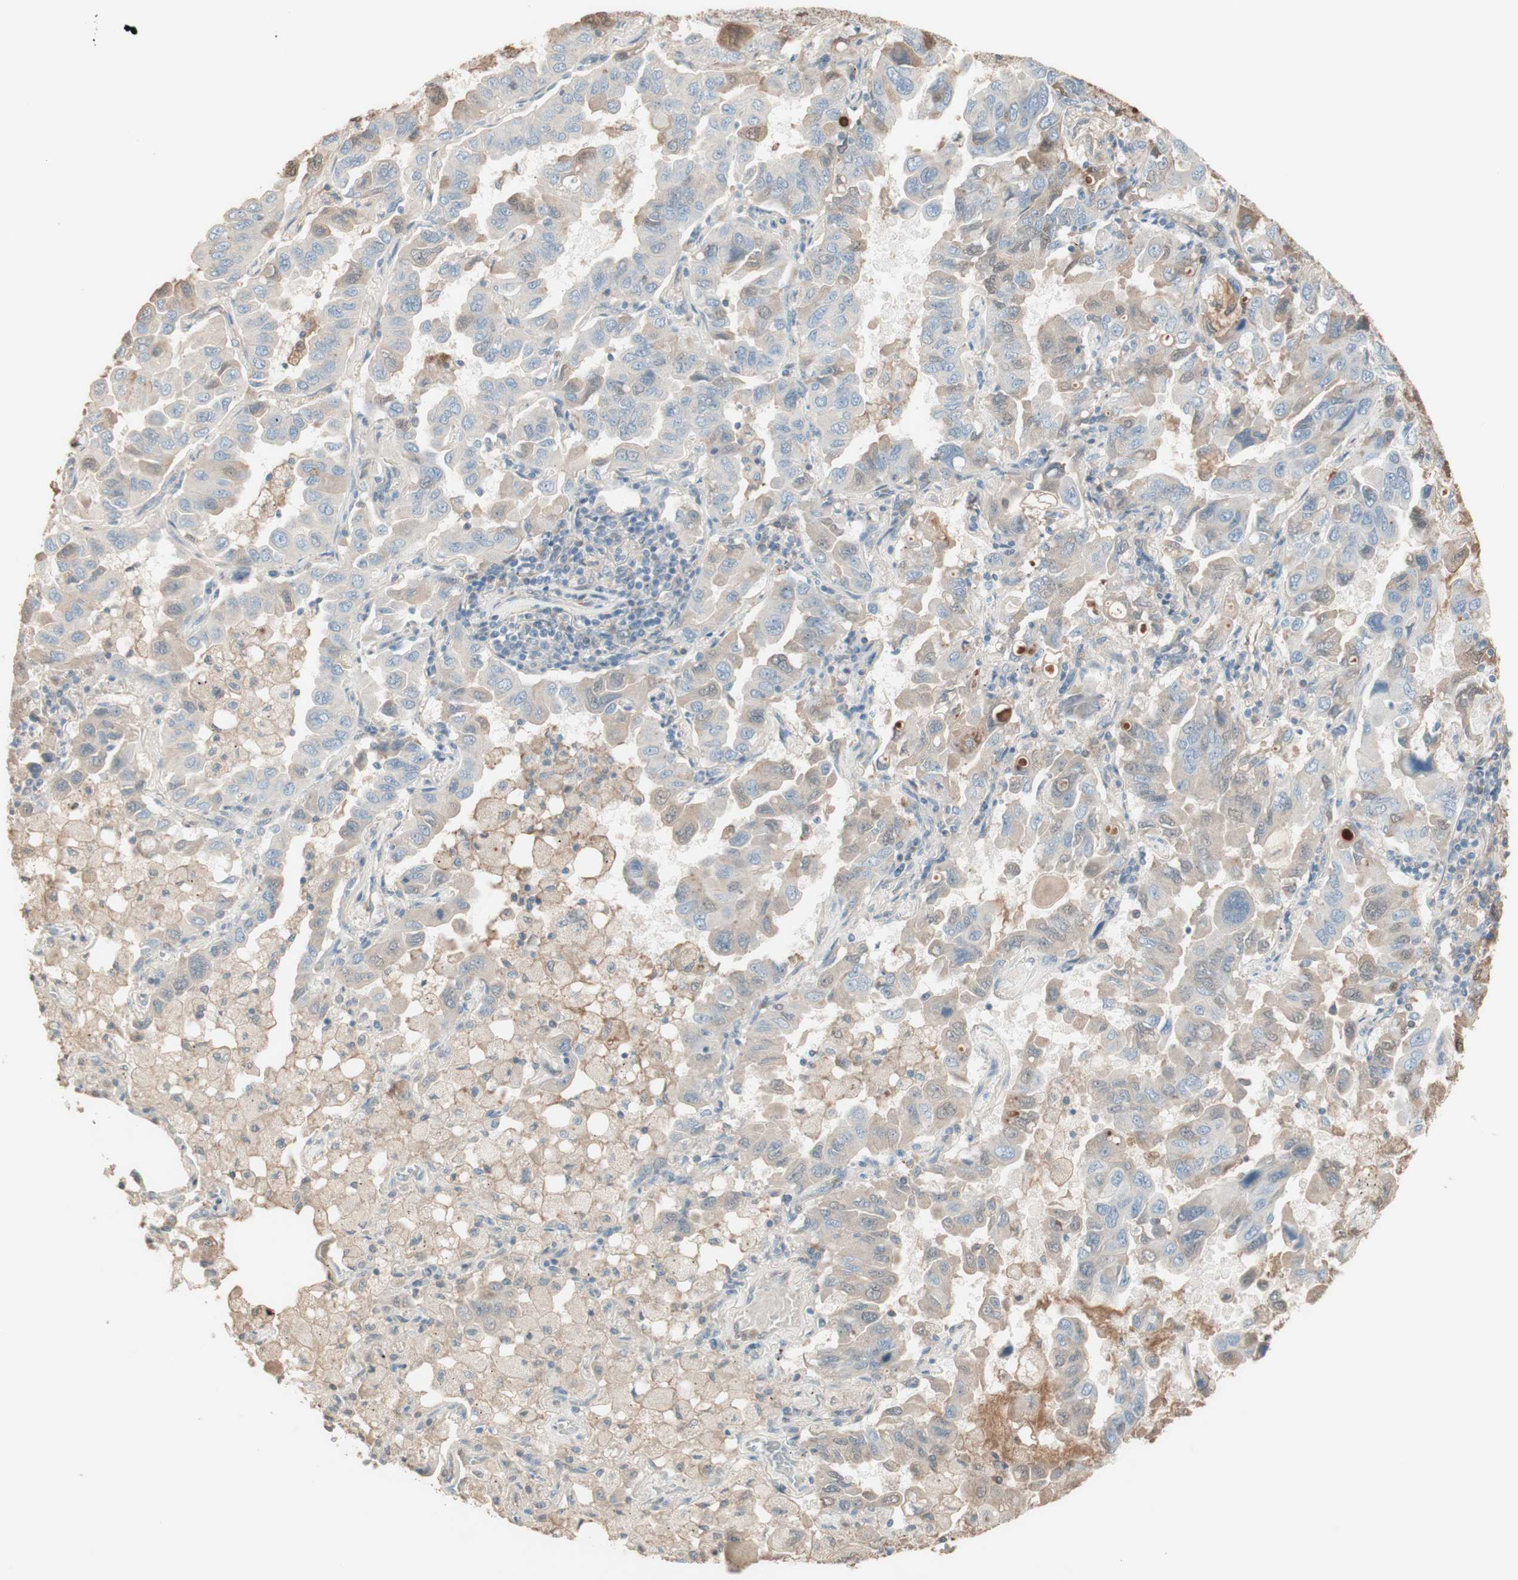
{"staining": {"intensity": "weak", "quantity": ">75%", "location": "cytoplasmic/membranous"}, "tissue": "lung cancer", "cell_type": "Tumor cells", "image_type": "cancer", "snomed": [{"axis": "morphology", "description": "Adenocarcinoma, NOS"}, {"axis": "topography", "description": "Lung"}], "caption": "The image shows staining of adenocarcinoma (lung), revealing weak cytoplasmic/membranous protein staining (brown color) within tumor cells.", "gene": "IFNG", "patient": {"sex": "male", "age": 64}}